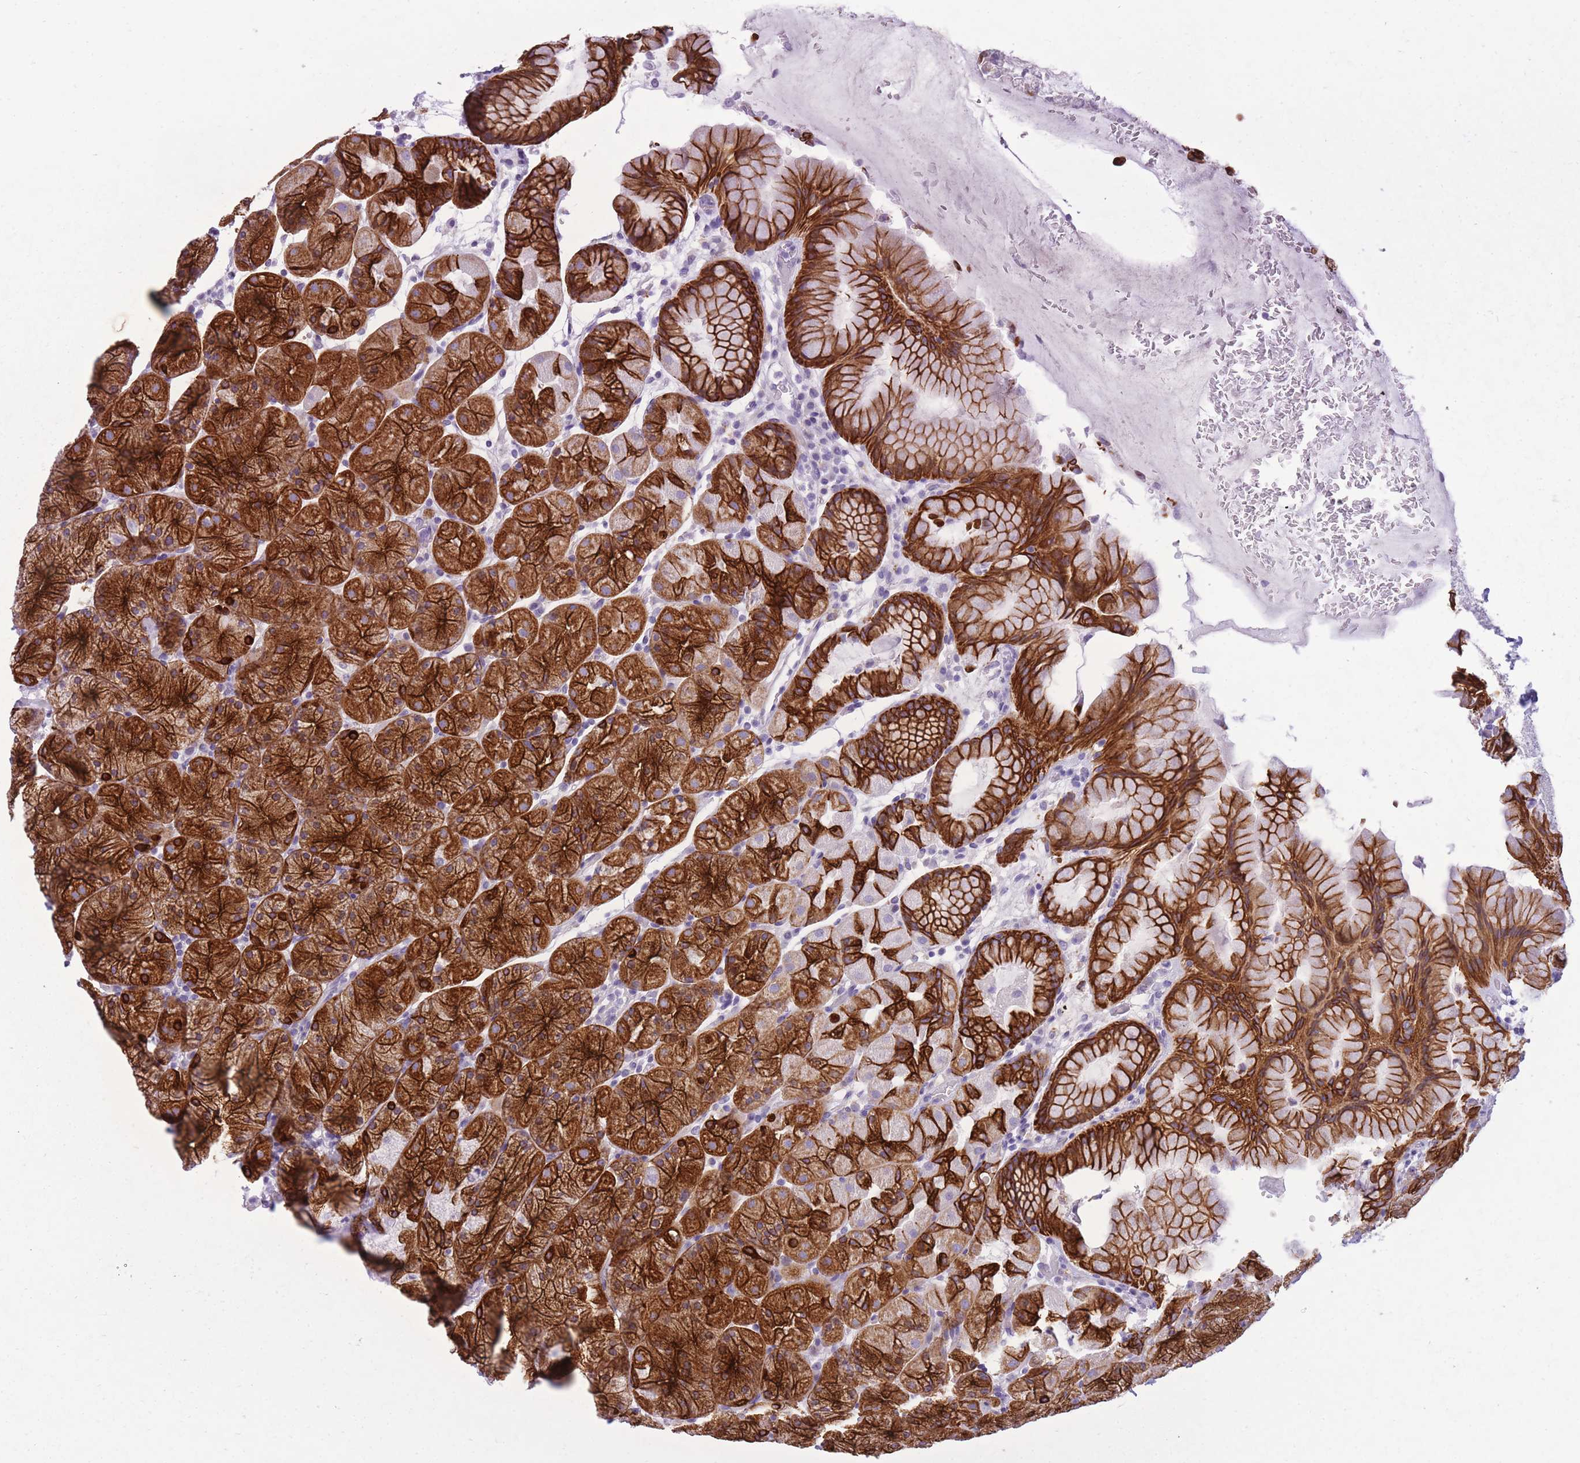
{"staining": {"intensity": "strong", "quantity": ">75%", "location": "cytoplasmic/membranous"}, "tissue": "stomach", "cell_type": "Glandular cells", "image_type": "normal", "snomed": [{"axis": "morphology", "description": "Normal tissue, NOS"}, {"axis": "topography", "description": "Stomach, upper"}, {"axis": "topography", "description": "Stomach, lower"}], "caption": "Strong cytoplasmic/membranous positivity is identified in approximately >75% of glandular cells in benign stomach. (DAB (3,3'-diaminobenzidine) = brown stain, brightfield microscopy at high magnification).", "gene": "RADX", "patient": {"sex": "male", "age": 67}}